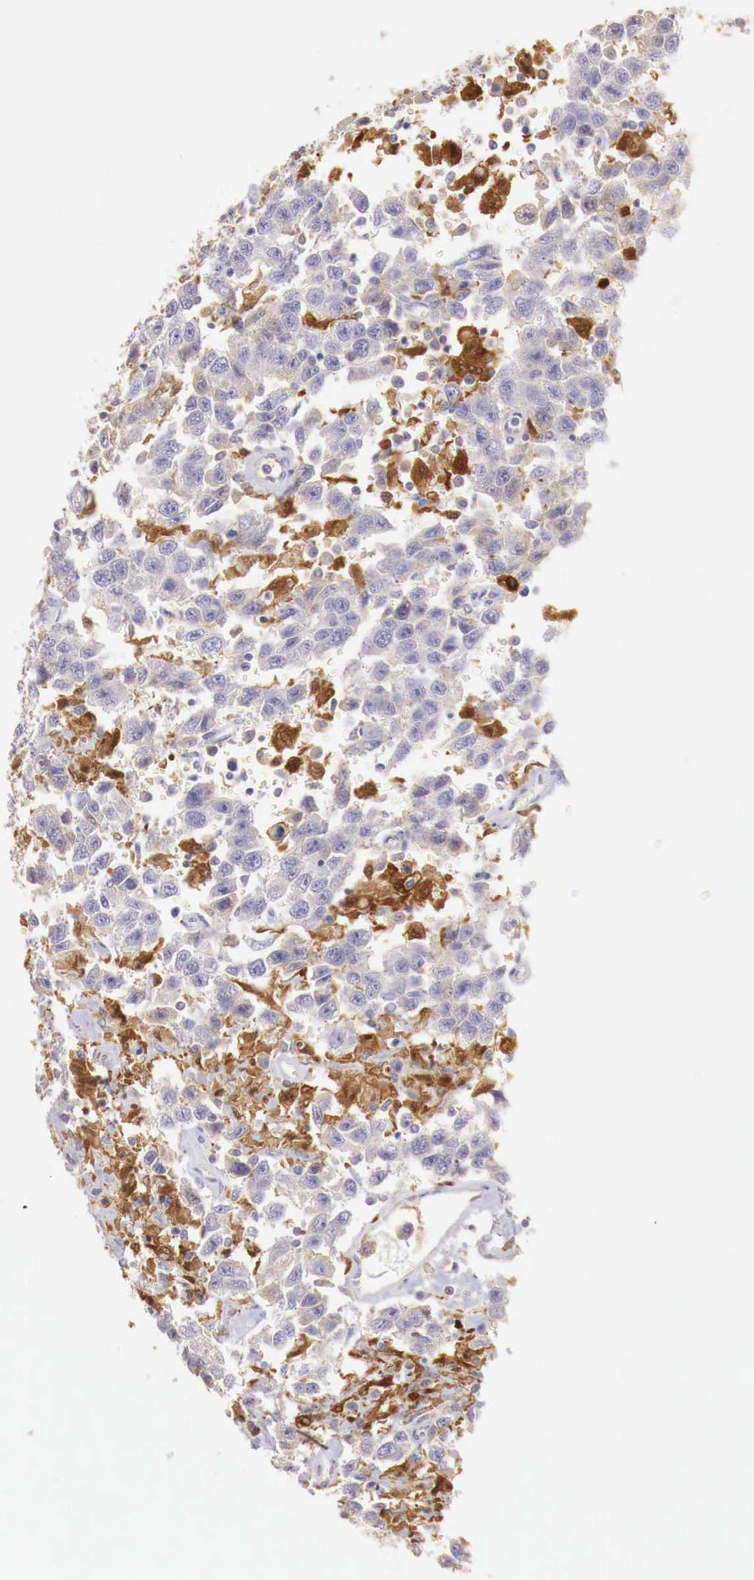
{"staining": {"intensity": "negative", "quantity": "none", "location": "none"}, "tissue": "testis cancer", "cell_type": "Tumor cells", "image_type": "cancer", "snomed": [{"axis": "morphology", "description": "Seminoma, NOS"}, {"axis": "topography", "description": "Testis"}], "caption": "Testis seminoma stained for a protein using IHC exhibits no staining tumor cells.", "gene": "RENBP", "patient": {"sex": "male", "age": 41}}